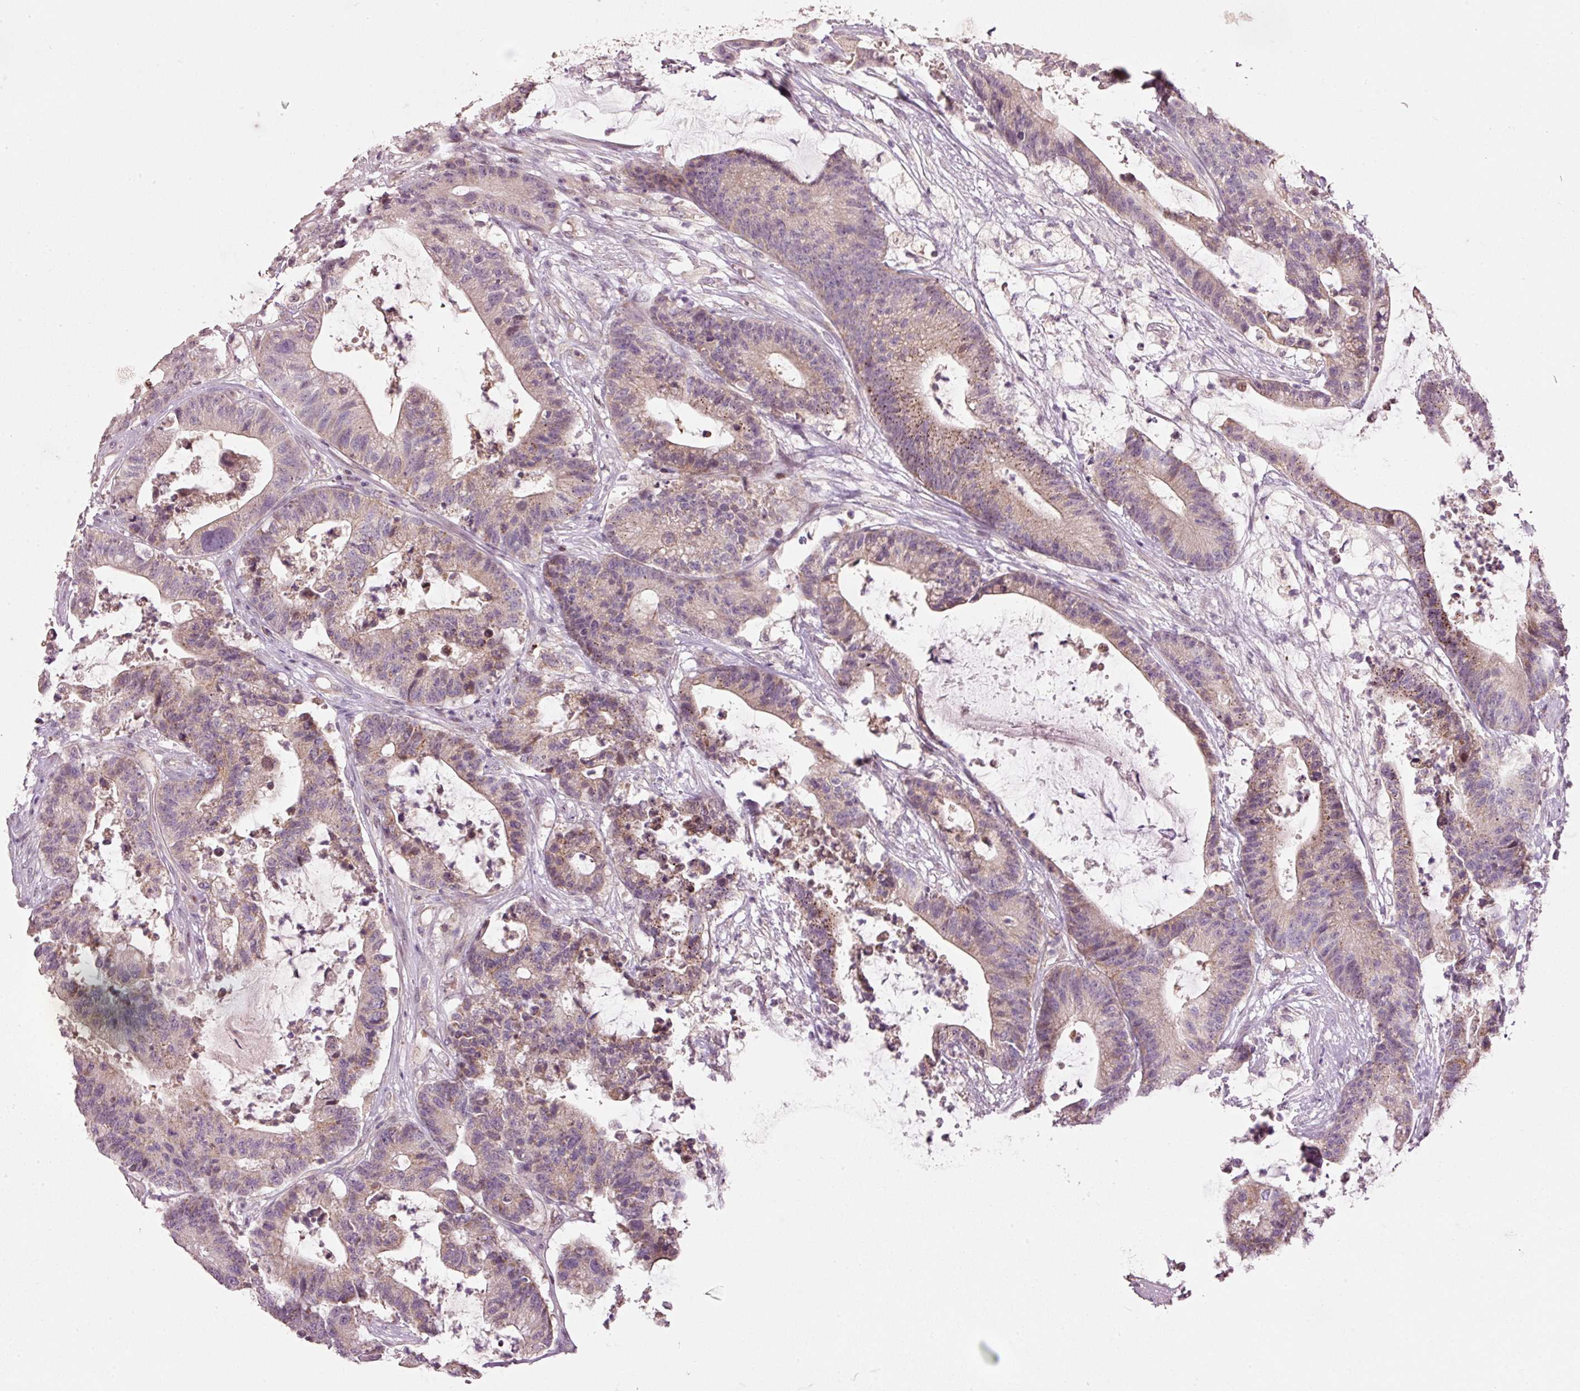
{"staining": {"intensity": "weak", "quantity": "25%-75%", "location": "cytoplasmic/membranous"}, "tissue": "colorectal cancer", "cell_type": "Tumor cells", "image_type": "cancer", "snomed": [{"axis": "morphology", "description": "Adenocarcinoma, NOS"}, {"axis": "topography", "description": "Colon"}], "caption": "Adenocarcinoma (colorectal) stained with a brown dye reveals weak cytoplasmic/membranous positive positivity in approximately 25%-75% of tumor cells.", "gene": "TOB2", "patient": {"sex": "female", "age": 84}}